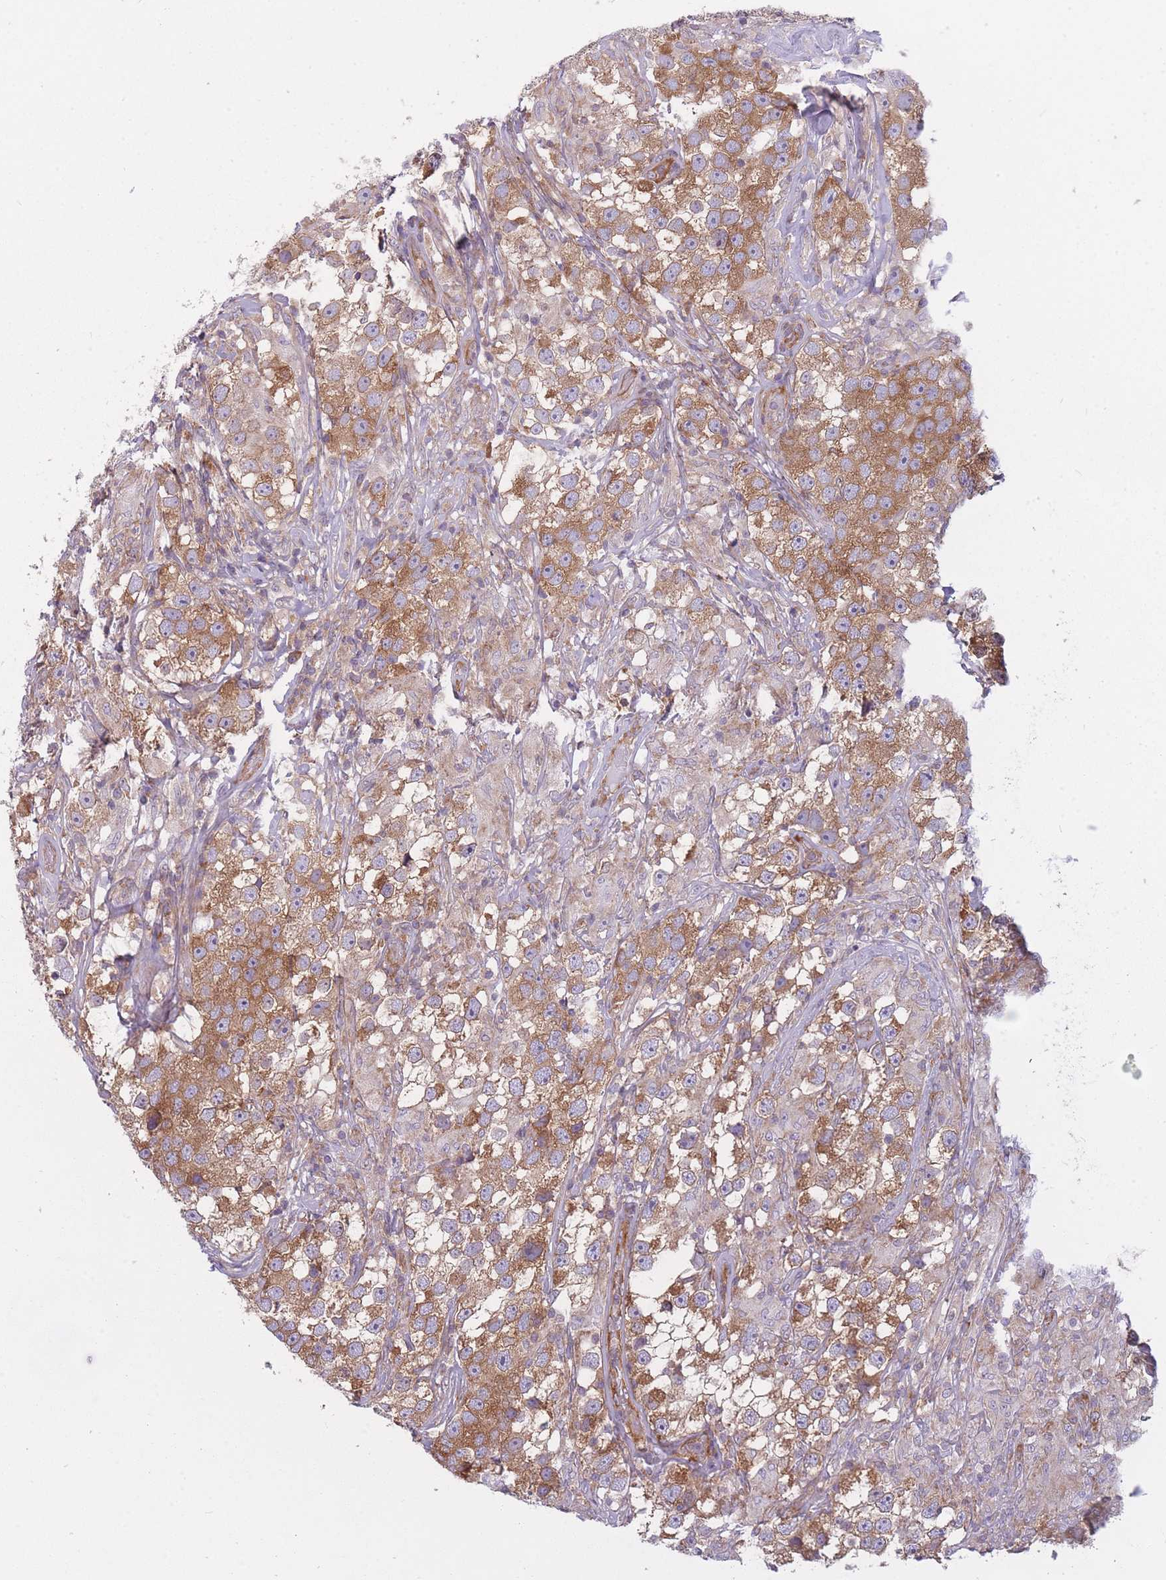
{"staining": {"intensity": "moderate", "quantity": ">75%", "location": "cytoplasmic/membranous"}, "tissue": "testis cancer", "cell_type": "Tumor cells", "image_type": "cancer", "snomed": [{"axis": "morphology", "description": "Seminoma, NOS"}, {"axis": "topography", "description": "Testis"}], "caption": "Immunohistochemistry of testis seminoma shows medium levels of moderate cytoplasmic/membranous expression in approximately >75% of tumor cells.", "gene": "CCDC124", "patient": {"sex": "male", "age": 46}}